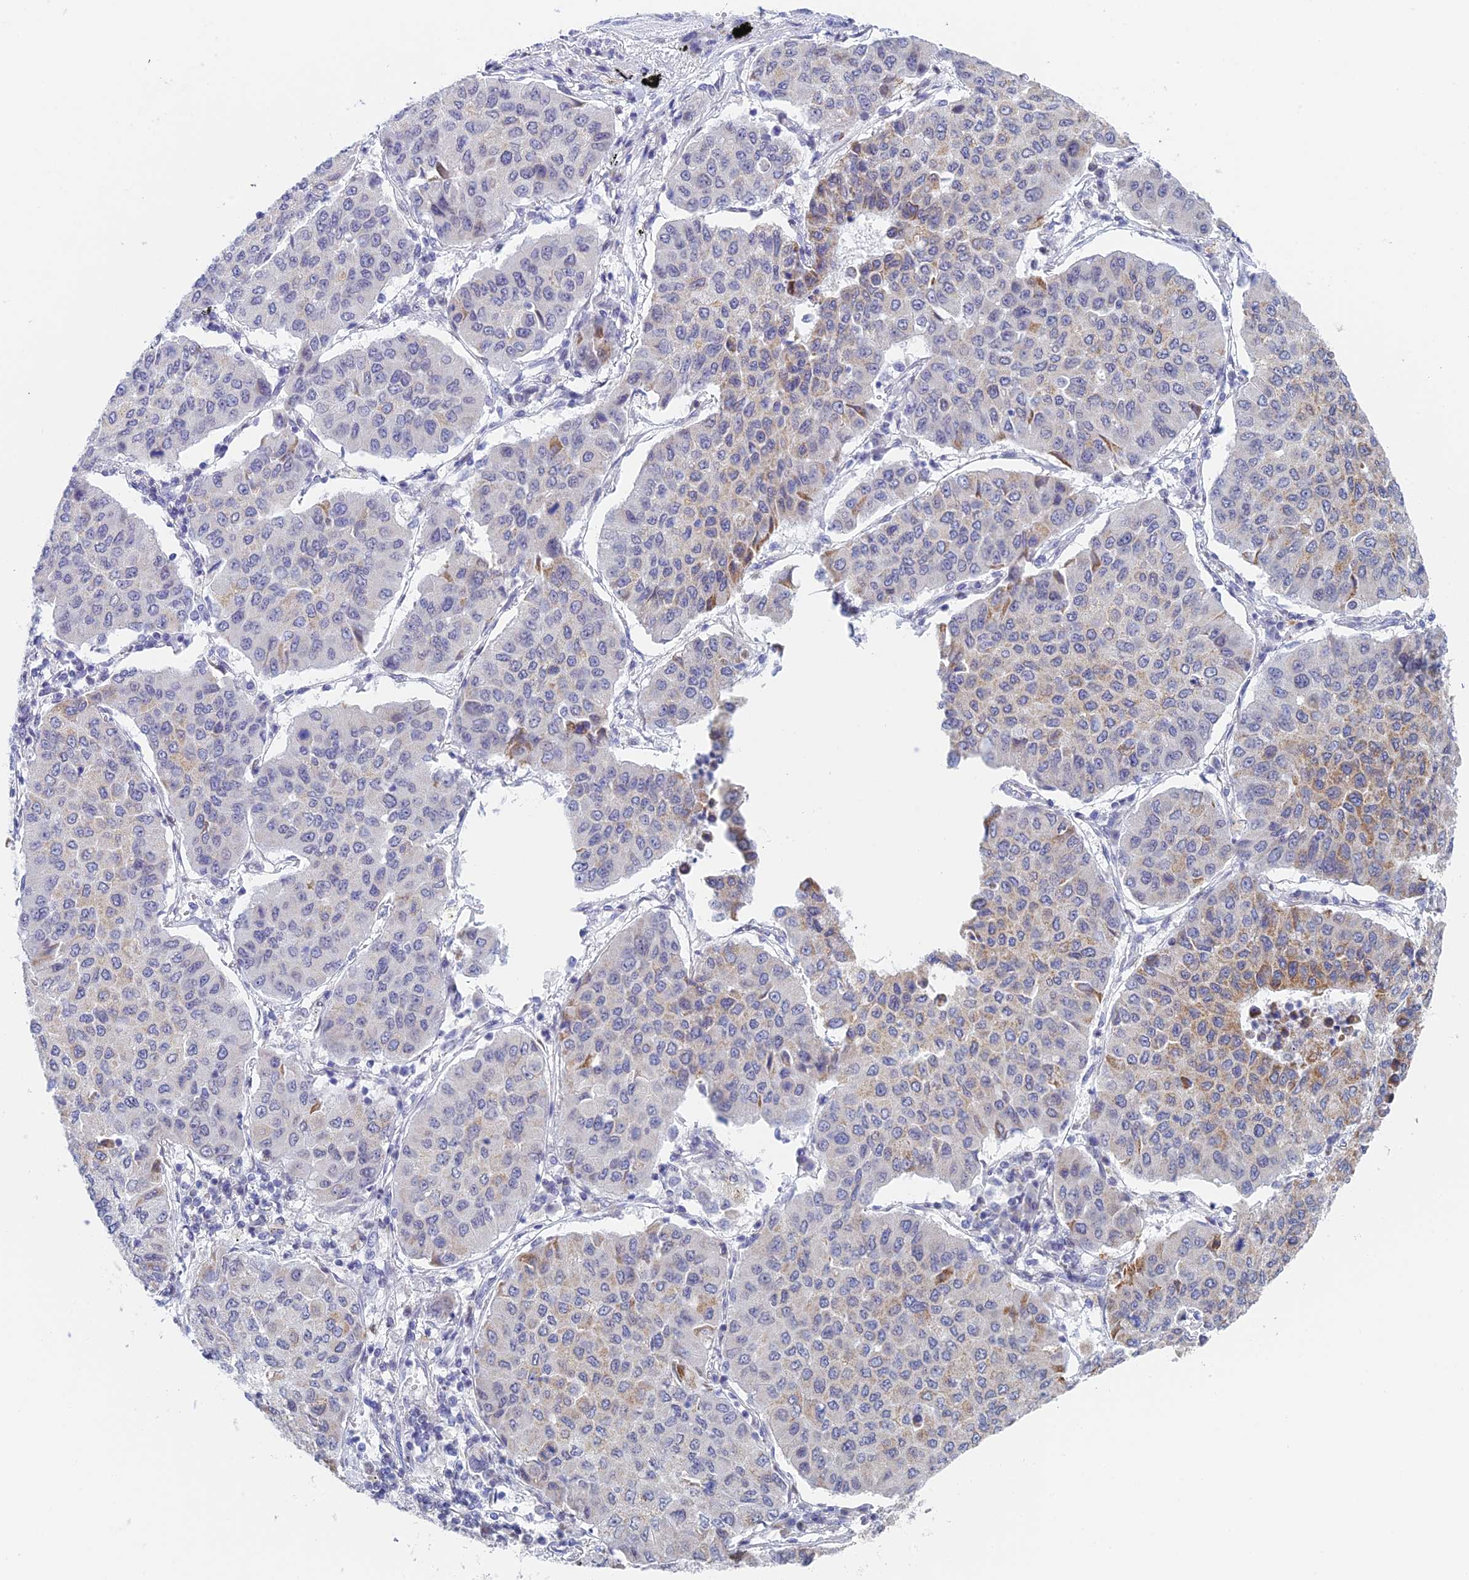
{"staining": {"intensity": "moderate", "quantity": "<25%", "location": "cytoplasmic/membranous"}, "tissue": "lung cancer", "cell_type": "Tumor cells", "image_type": "cancer", "snomed": [{"axis": "morphology", "description": "Squamous cell carcinoma, NOS"}, {"axis": "topography", "description": "Lung"}], "caption": "Human lung cancer (squamous cell carcinoma) stained for a protein (brown) exhibits moderate cytoplasmic/membranous positive positivity in about <25% of tumor cells.", "gene": "REXO5", "patient": {"sex": "male", "age": 74}}